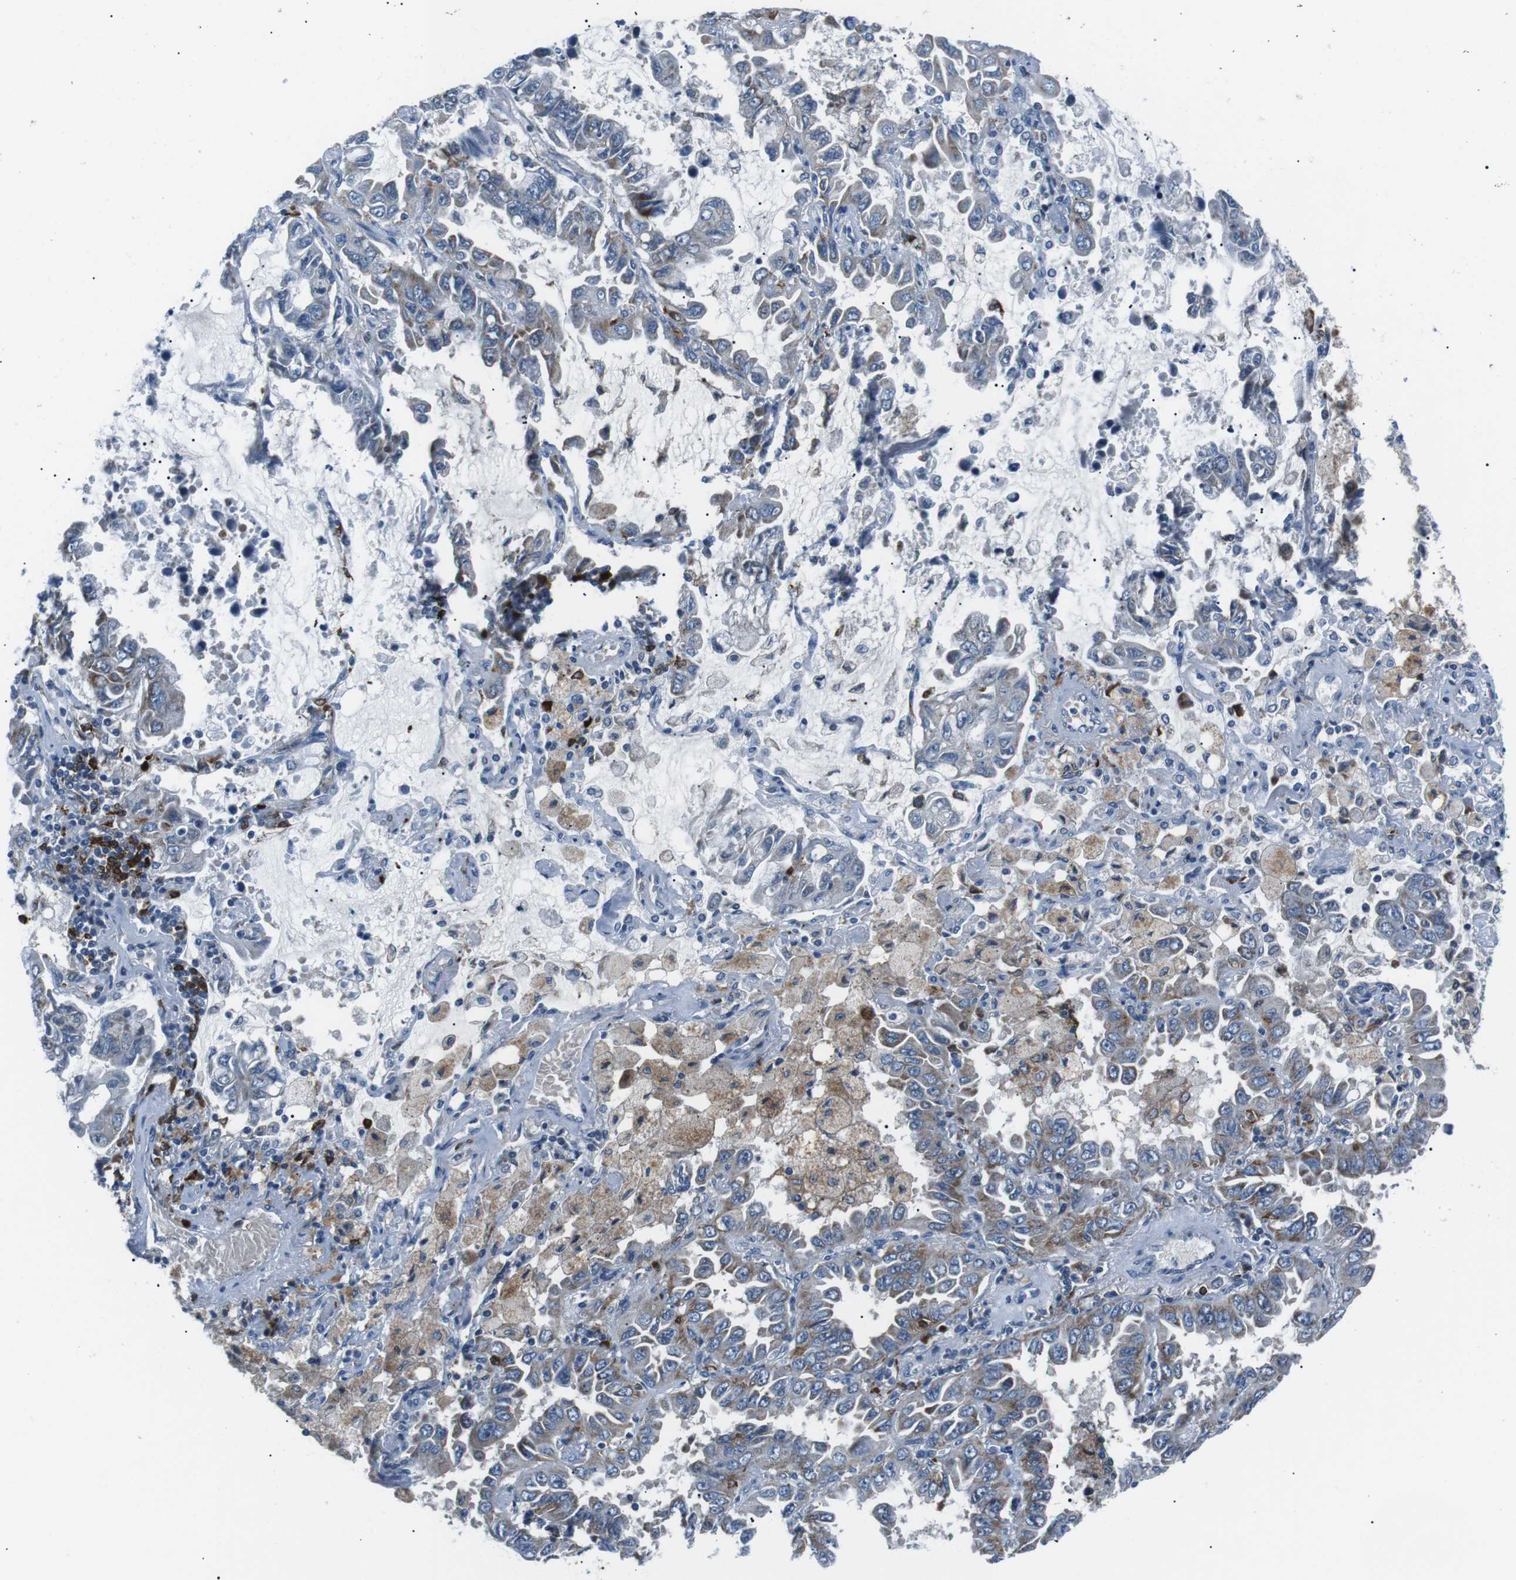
{"staining": {"intensity": "weak", "quantity": "<25%", "location": "cytoplasmic/membranous"}, "tissue": "lung cancer", "cell_type": "Tumor cells", "image_type": "cancer", "snomed": [{"axis": "morphology", "description": "Adenocarcinoma, NOS"}, {"axis": "topography", "description": "Lung"}], "caption": "This is an immunohistochemistry histopathology image of human lung cancer (adenocarcinoma). There is no positivity in tumor cells.", "gene": "BLNK", "patient": {"sex": "male", "age": 64}}